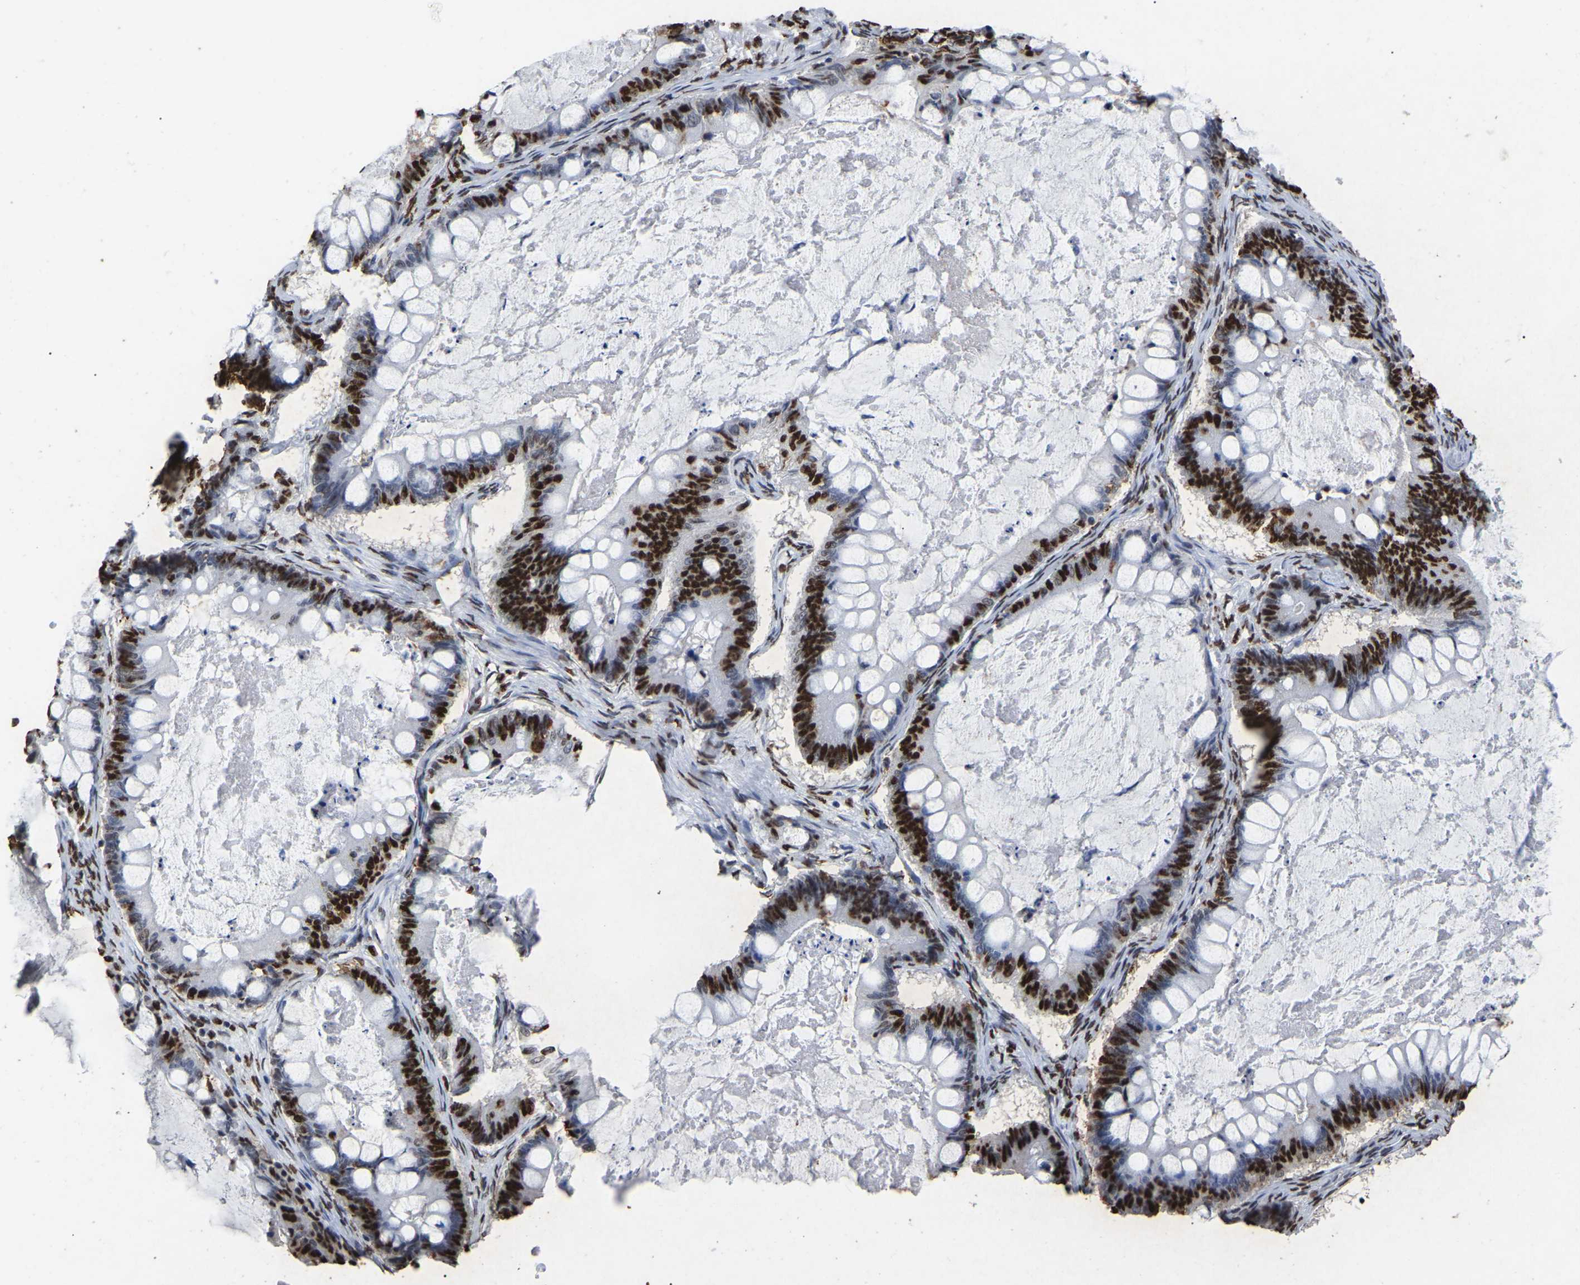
{"staining": {"intensity": "strong", "quantity": ">75%", "location": "nuclear"}, "tissue": "ovarian cancer", "cell_type": "Tumor cells", "image_type": "cancer", "snomed": [{"axis": "morphology", "description": "Cystadenocarcinoma, mucinous, NOS"}, {"axis": "topography", "description": "Ovary"}], "caption": "Brown immunohistochemical staining in human mucinous cystadenocarcinoma (ovarian) displays strong nuclear staining in about >75% of tumor cells.", "gene": "RBL2", "patient": {"sex": "female", "age": 61}}